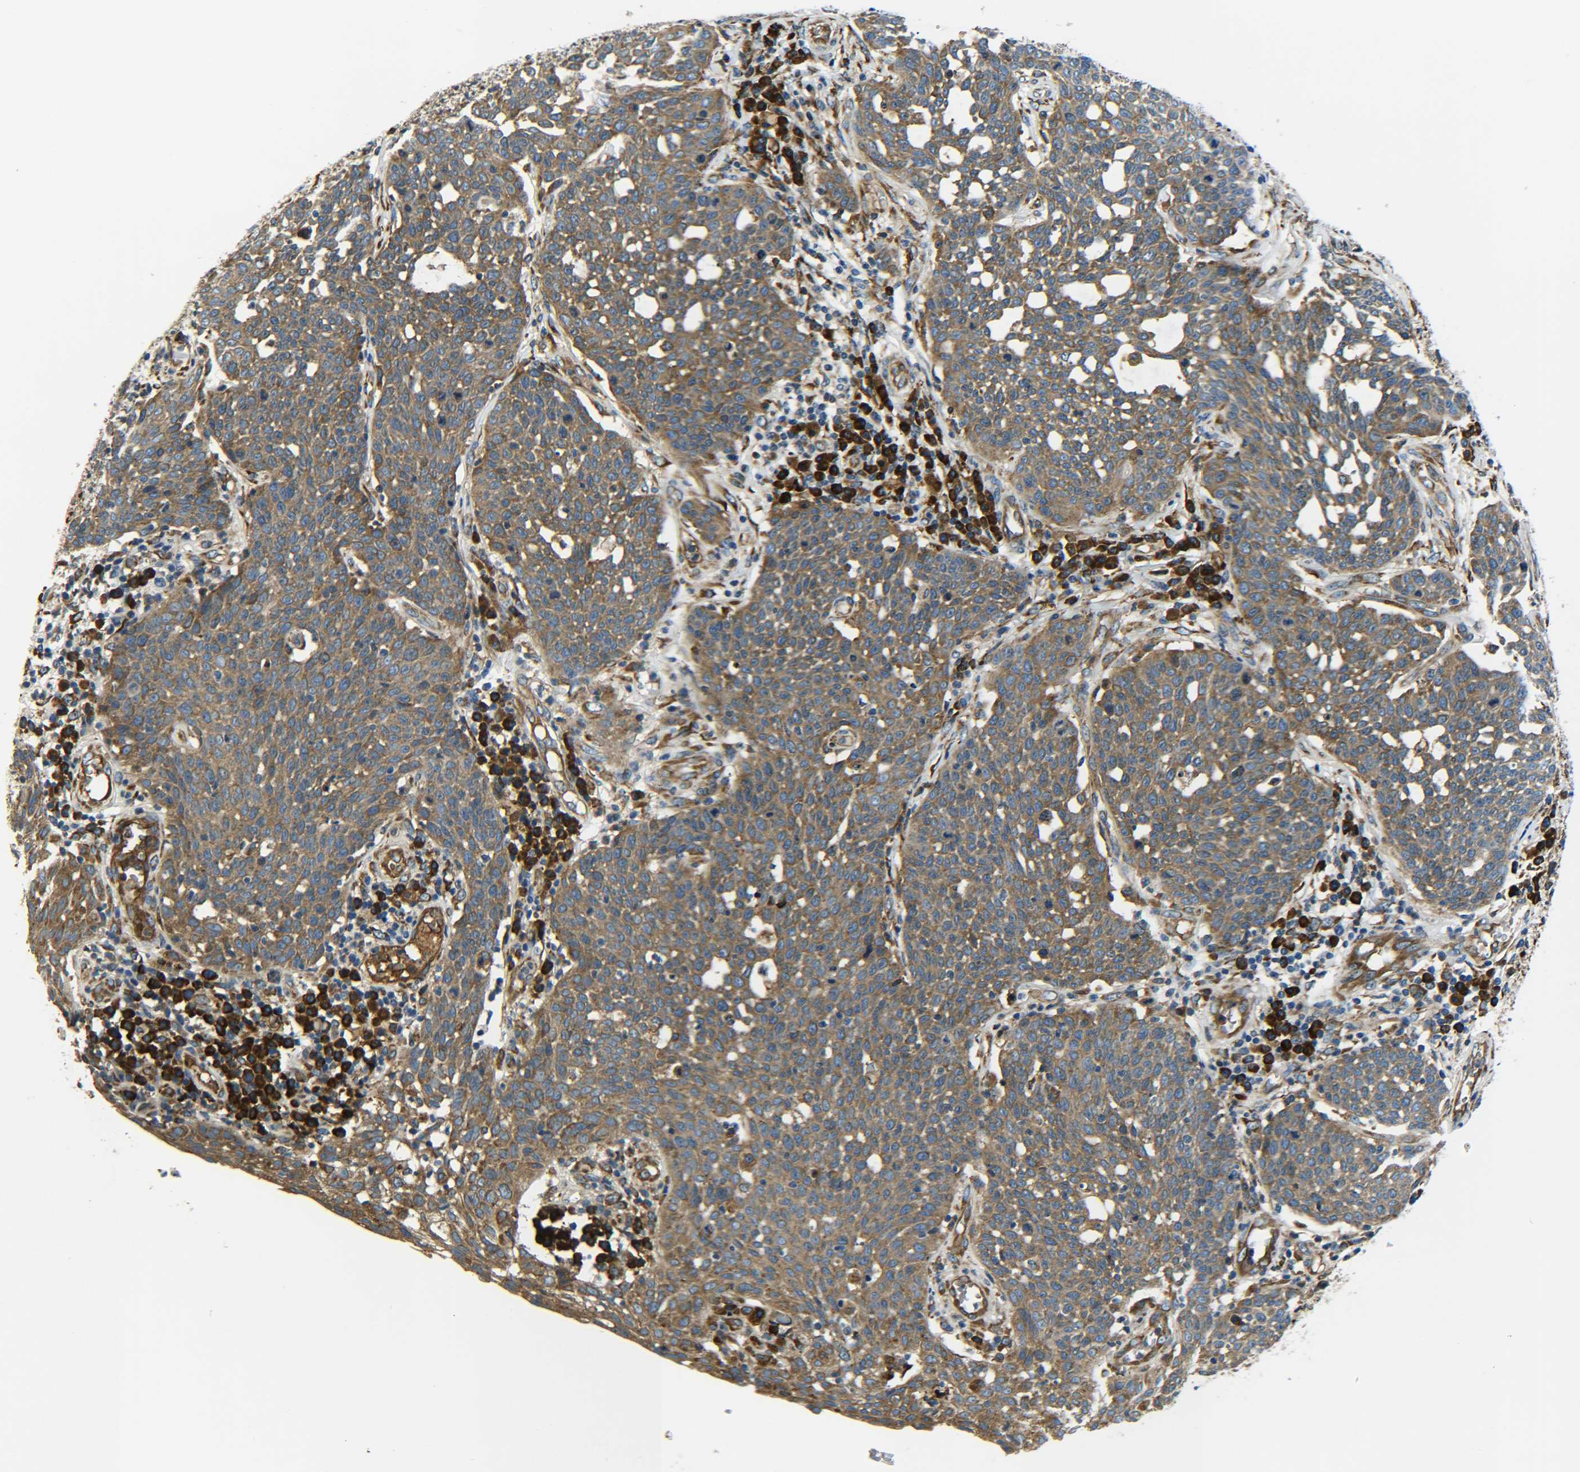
{"staining": {"intensity": "moderate", "quantity": ">75%", "location": "cytoplasmic/membranous"}, "tissue": "cervical cancer", "cell_type": "Tumor cells", "image_type": "cancer", "snomed": [{"axis": "morphology", "description": "Squamous cell carcinoma, NOS"}, {"axis": "topography", "description": "Cervix"}], "caption": "DAB (3,3'-diaminobenzidine) immunohistochemical staining of human cervical cancer (squamous cell carcinoma) shows moderate cytoplasmic/membranous protein staining in about >75% of tumor cells.", "gene": "PREB", "patient": {"sex": "female", "age": 34}}